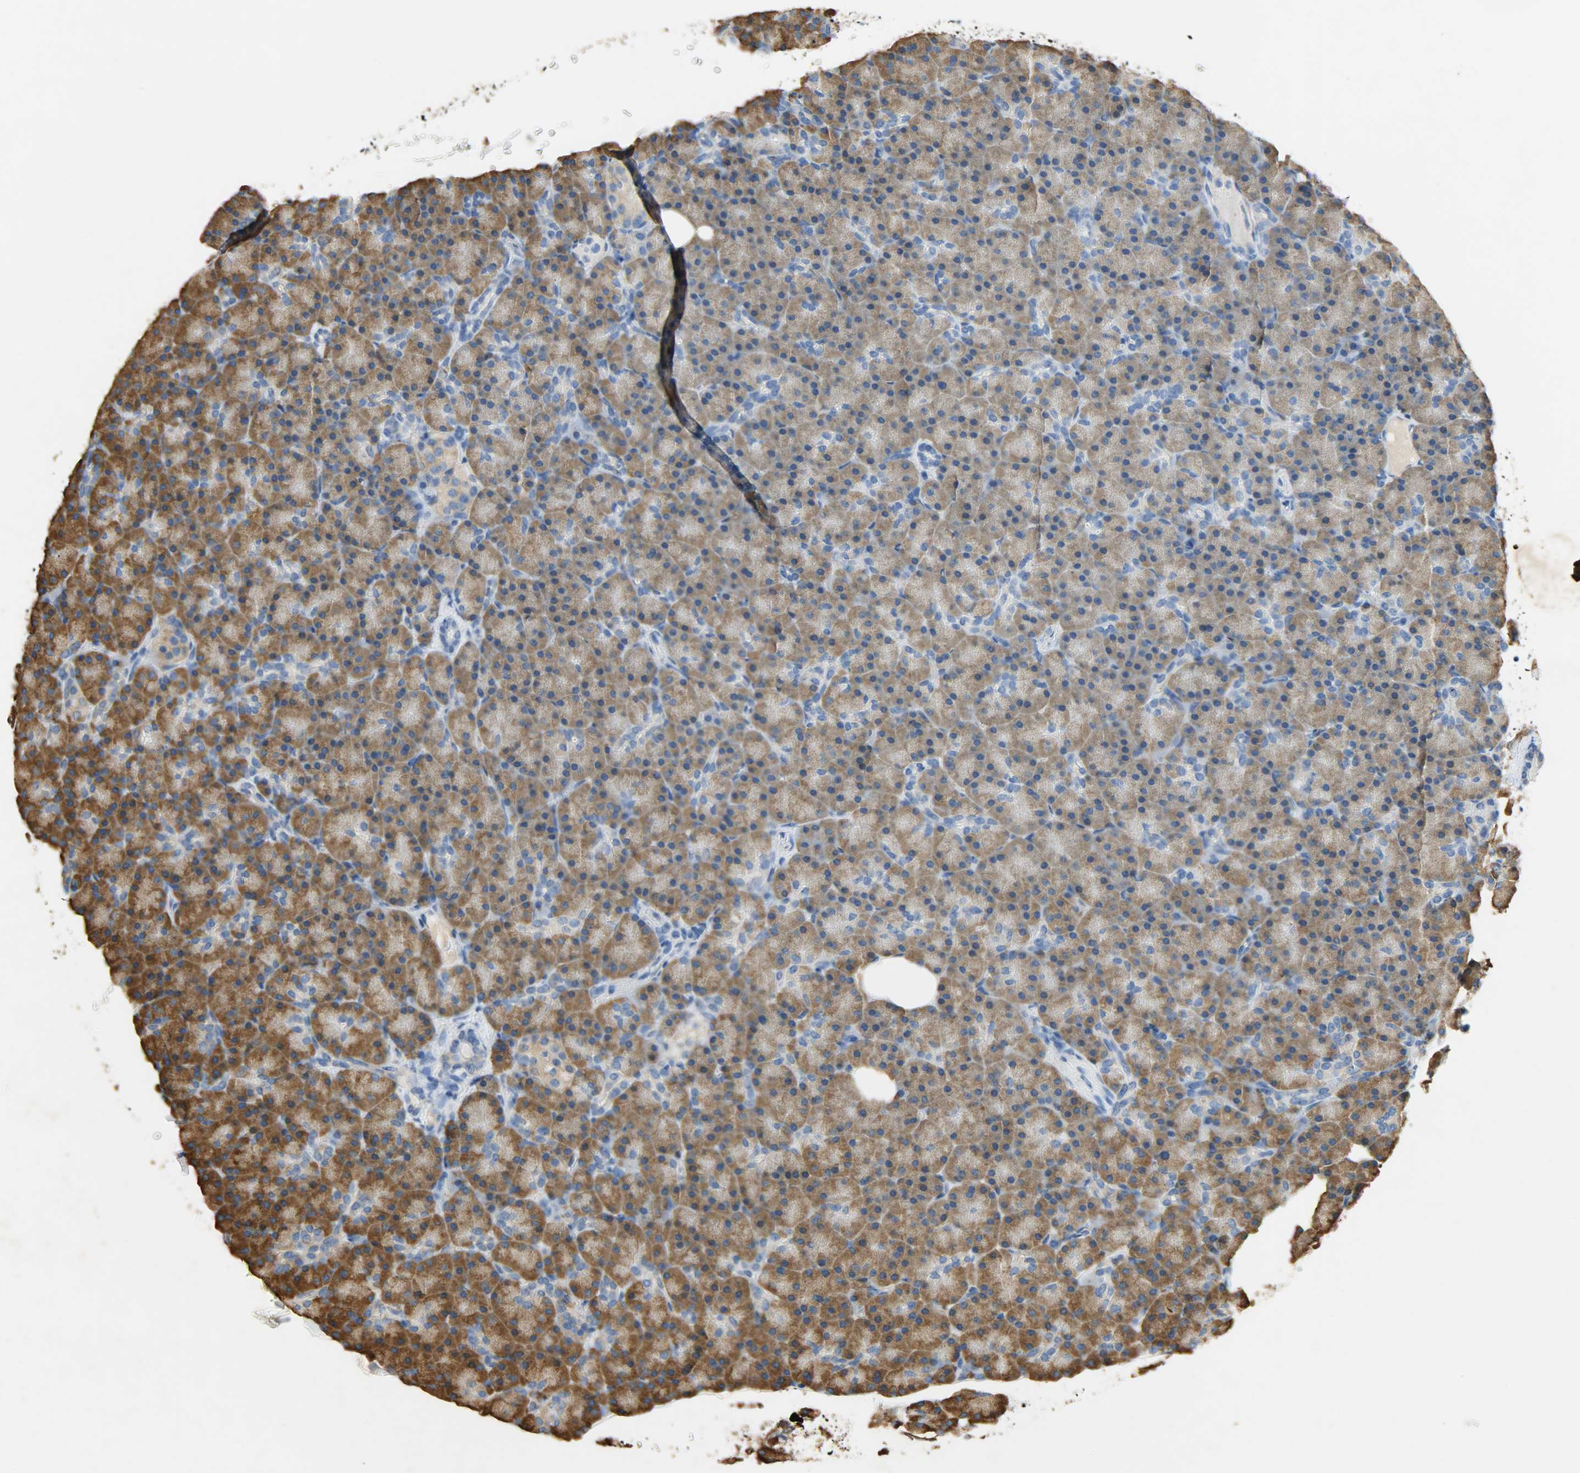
{"staining": {"intensity": "moderate", "quantity": ">75%", "location": "cytoplasmic/membranous"}, "tissue": "pancreas", "cell_type": "Exocrine glandular cells", "image_type": "normal", "snomed": [{"axis": "morphology", "description": "Normal tissue, NOS"}, {"axis": "topography", "description": "Pancreas"}], "caption": "IHC image of unremarkable pancreas stained for a protein (brown), which shows medium levels of moderate cytoplasmic/membranous expression in about >75% of exocrine glandular cells.", "gene": "HSPA5", "patient": {"sex": "female", "age": 43}}